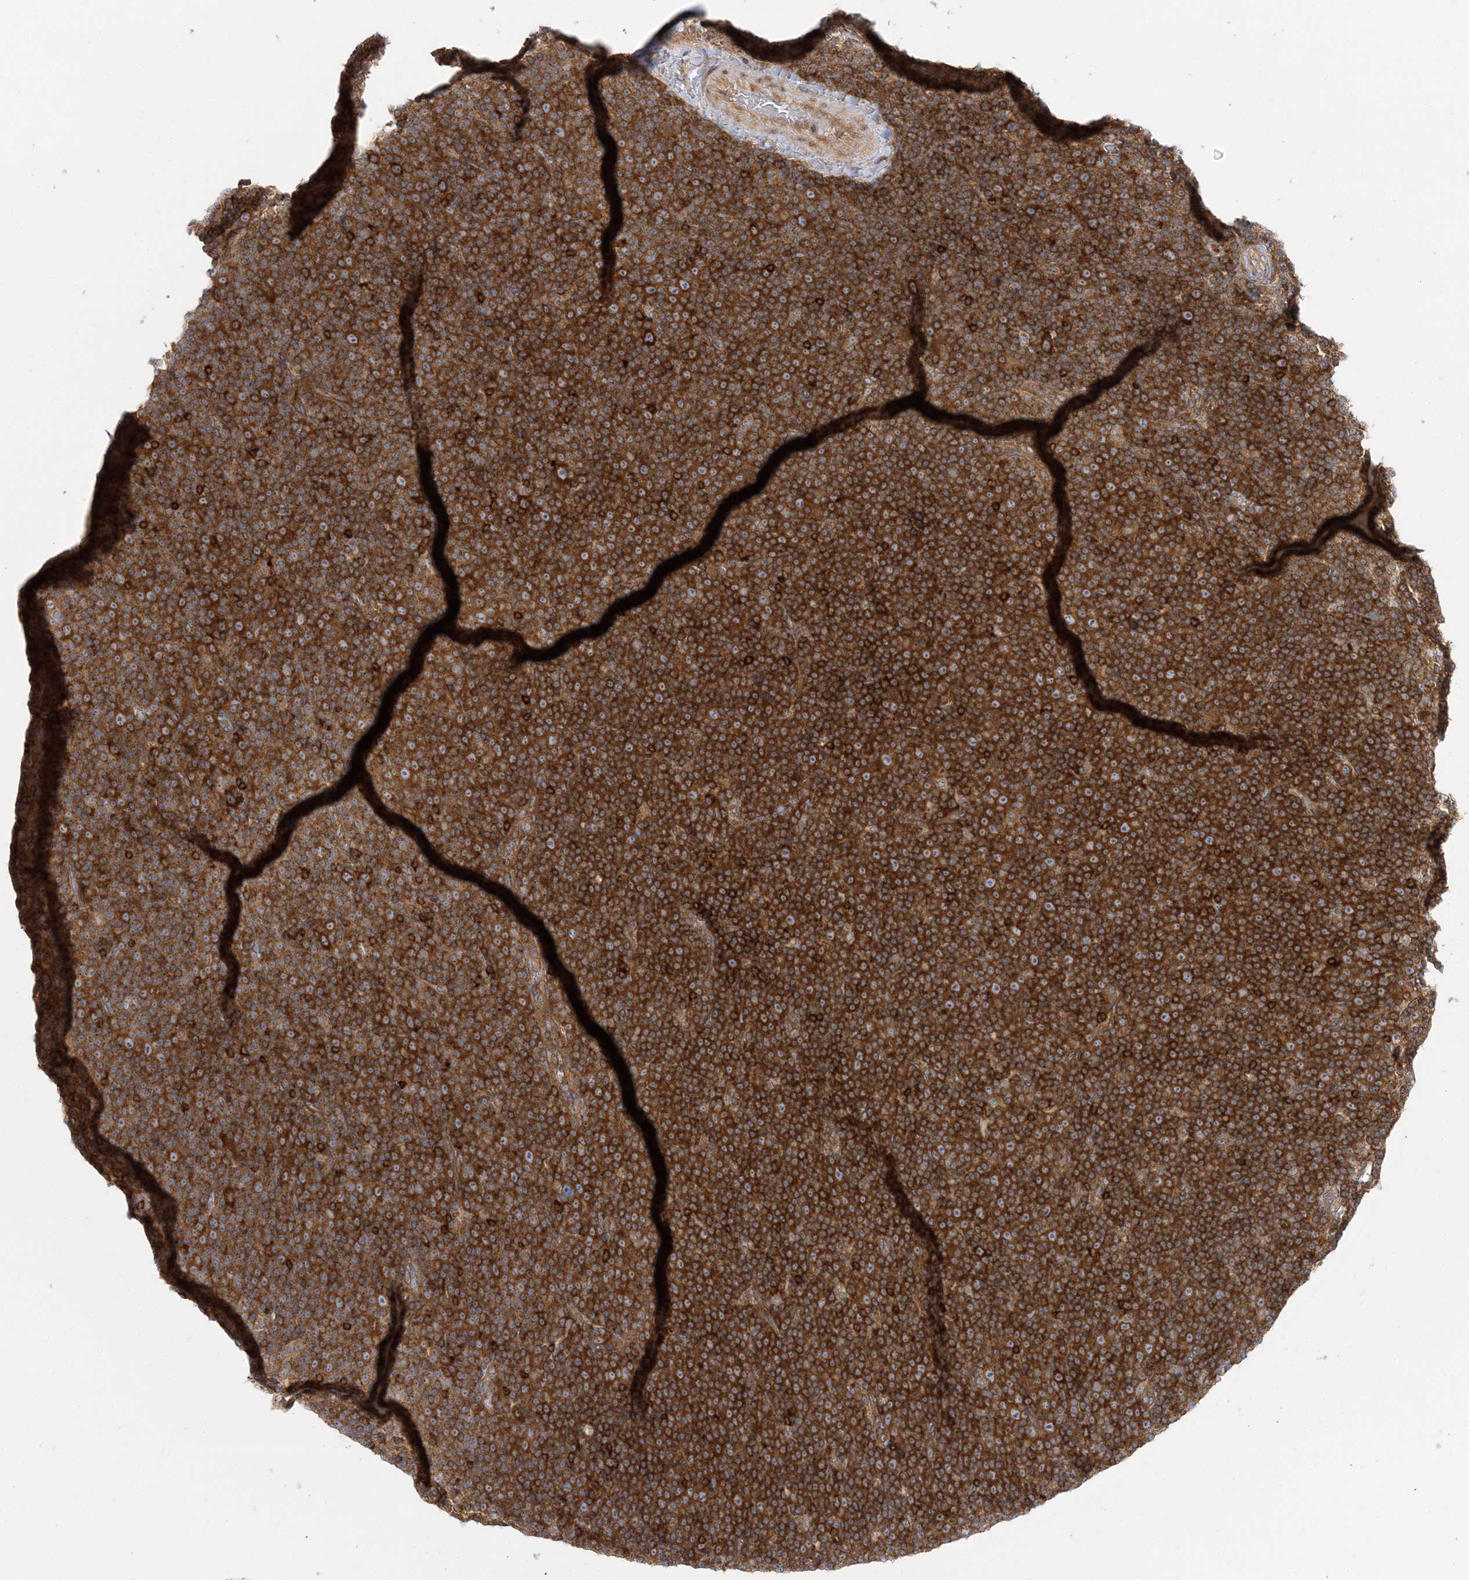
{"staining": {"intensity": "strong", "quantity": ">75%", "location": "cytoplasmic/membranous"}, "tissue": "lymphoma", "cell_type": "Tumor cells", "image_type": "cancer", "snomed": [{"axis": "morphology", "description": "Malignant lymphoma, non-Hodgkin's type, Low grade"}, {"axis": "topography", "description": "Lymph node"}], "caption": "Immunohistochemistry (IHC) photomicrograph of neoplastic tissue: human malignant lymphoma, non-Hodgkin's type (low-grade) stained using IHC exhibits high levels of strong protein expression localized specifically in the cytoplasmic/membranous of tumor cells, appearing as a cytoplasmic/membranous brown color.", "gene": "STAM", "patient": {"sex": "female", "age": 67}}